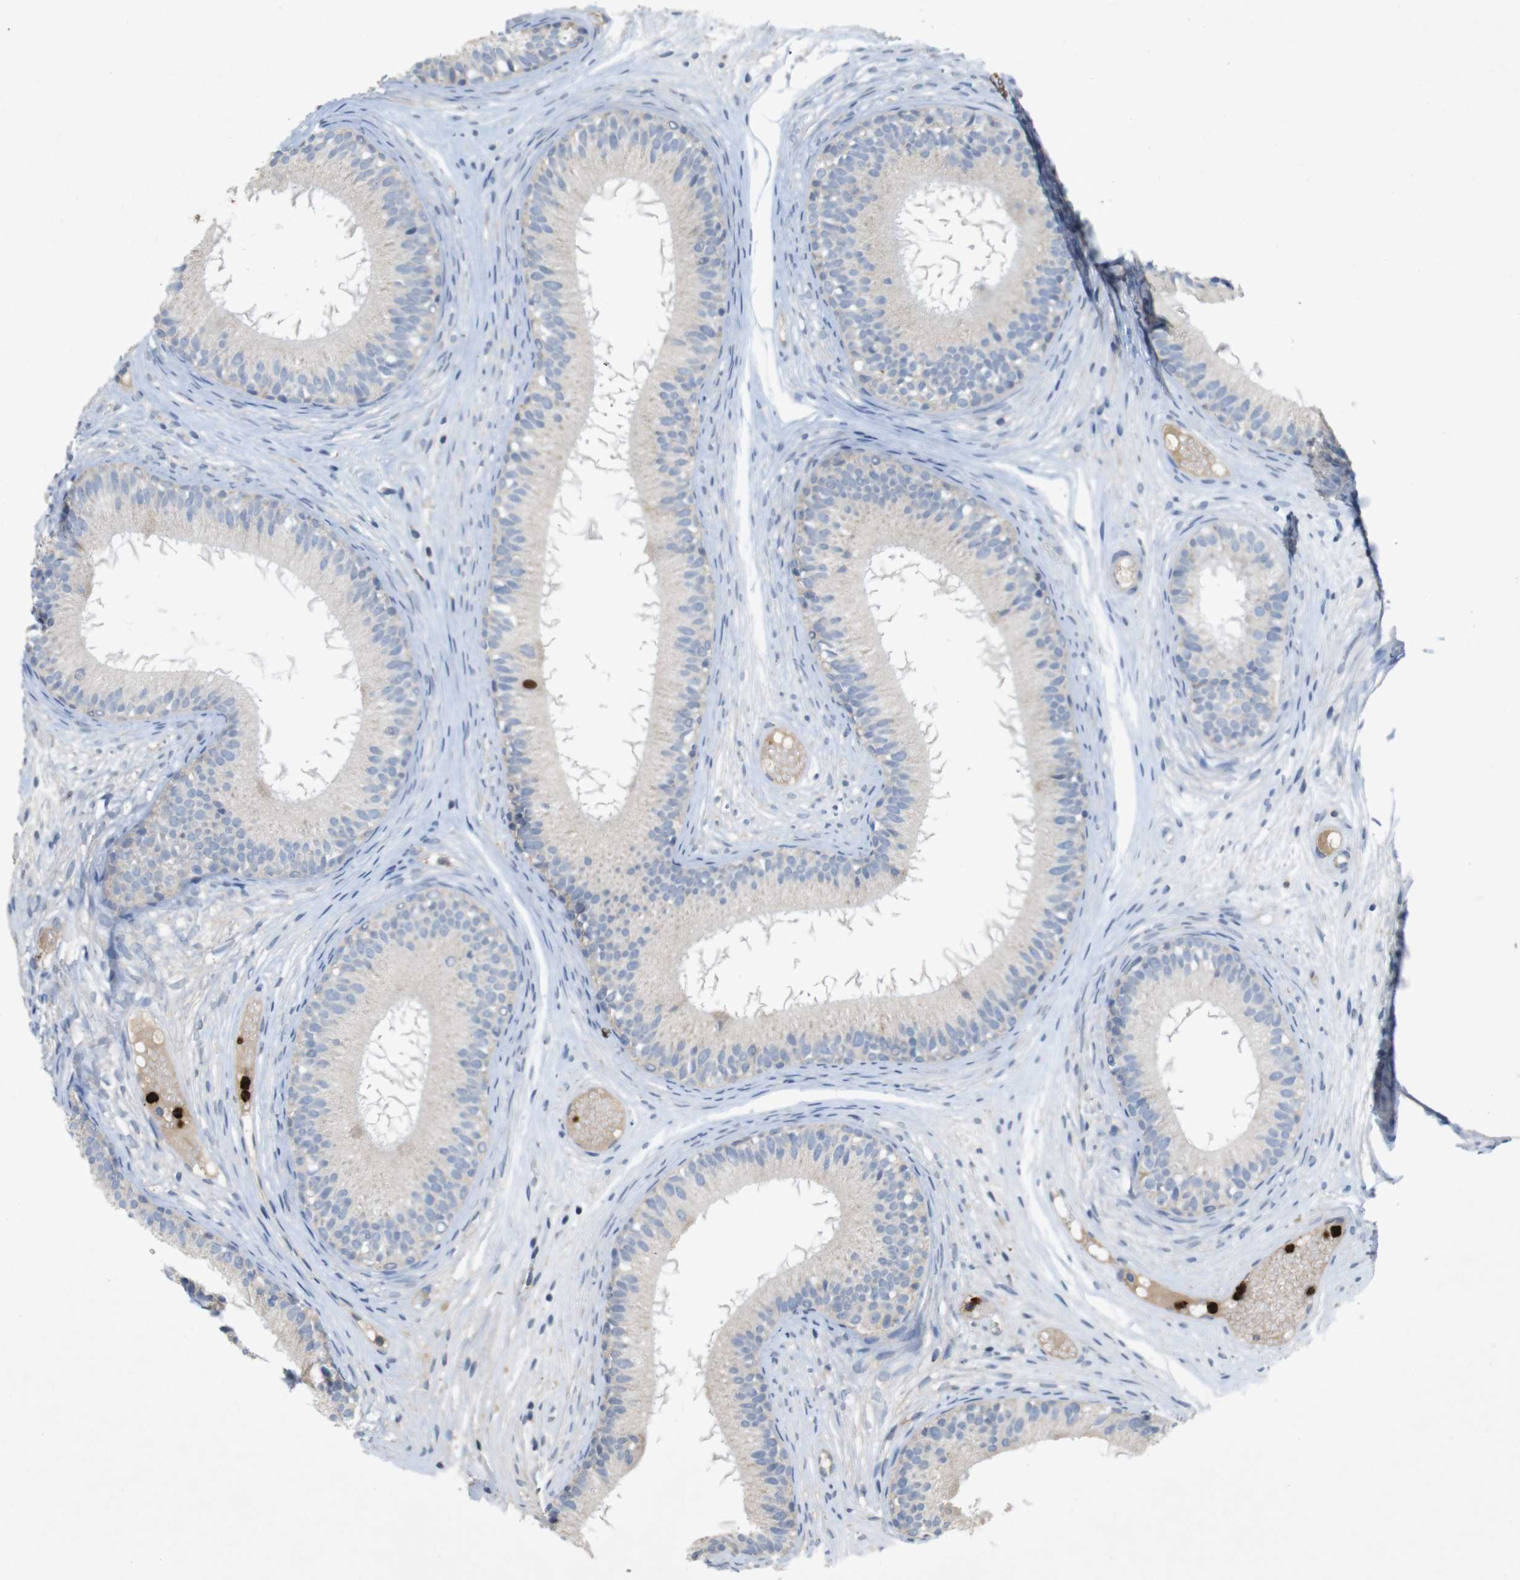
{"staining": {"intensity": "negative", "quantity": "none", "location": "none"}, "tissue": "epididymis", "cell_type": "Glandular cells", "image_type": "normal", "snomed": [{"axis": "morphology", "description": "Normal tissue, NOS"}, {"axis": "morphology", "description": "Atrophy, NOS"}, {"axis": "topography", "description": "Testis"}, {"axis": "topography", "description": "Epididymis"}], "caption": "A photomicrograph of human epididymis is negative for staining in glandular cells. (DAB (3,3'-diaminobenzidine) immunohistochemistry, high magnification).", "gene": "TSPAN14", "patient": {"sex": "male", "age": 18}}